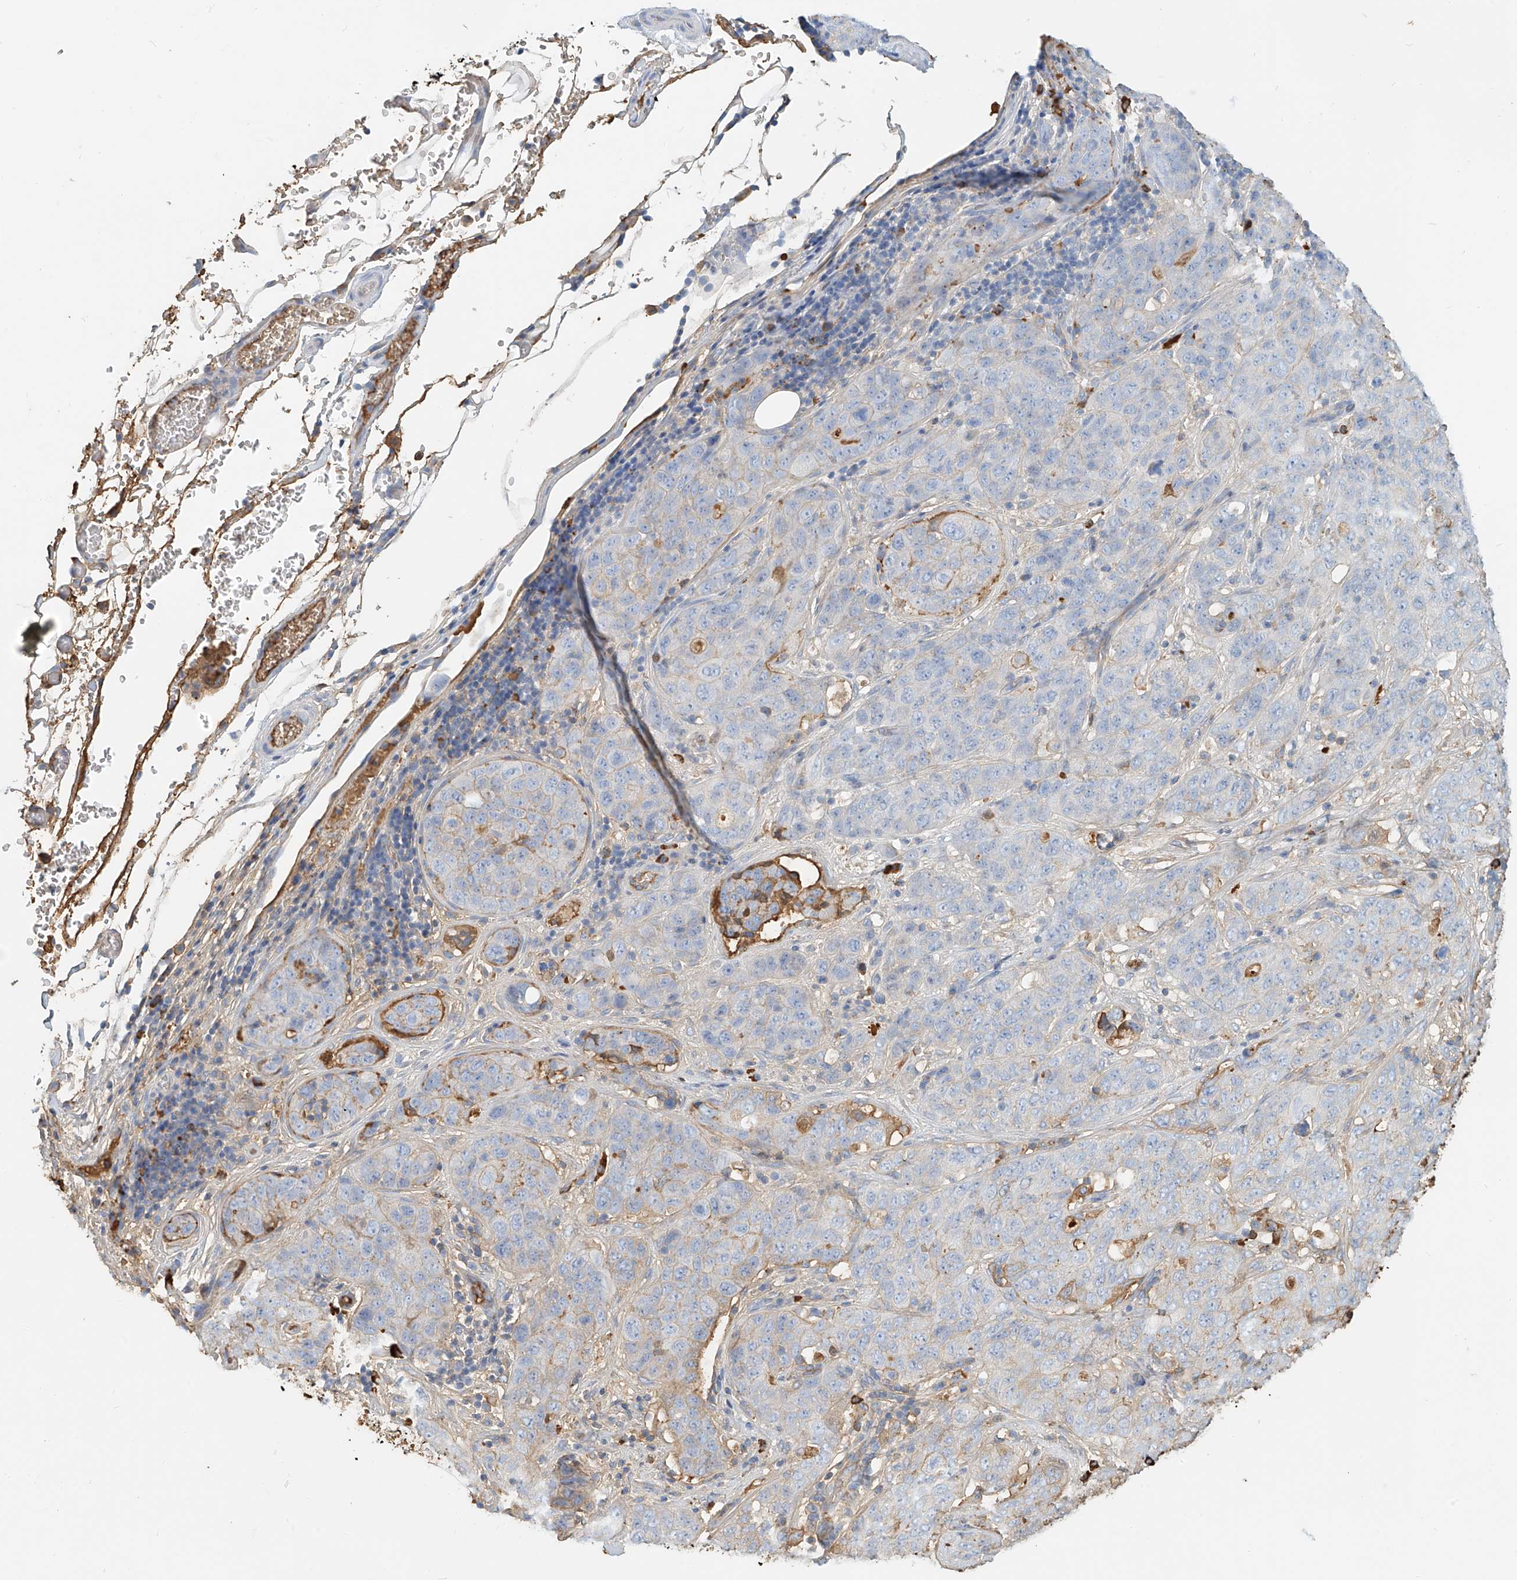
{"staining": {"intensity": "negative", "quantity": "none", "location": "none"}, "tissue": "stomach cancer", "cell_type": "Tumor cells", "image_type": "cancer", "snomed": [{"axis": "morphology", "description": "Normal tissue, NOS"}, {"axis": "morphology", "description": "Adenocarcinoma, NOS"}, {"axis": "topography", "description": "Lymph node"}, {"axis": "topography", "description": "Stomach"}], "caption": "An image of human stomach adenocarcinoma is negative for staining in tumor cells.", "gene": "ZFP30", "patient": {"sex": "male", "age": 48}}